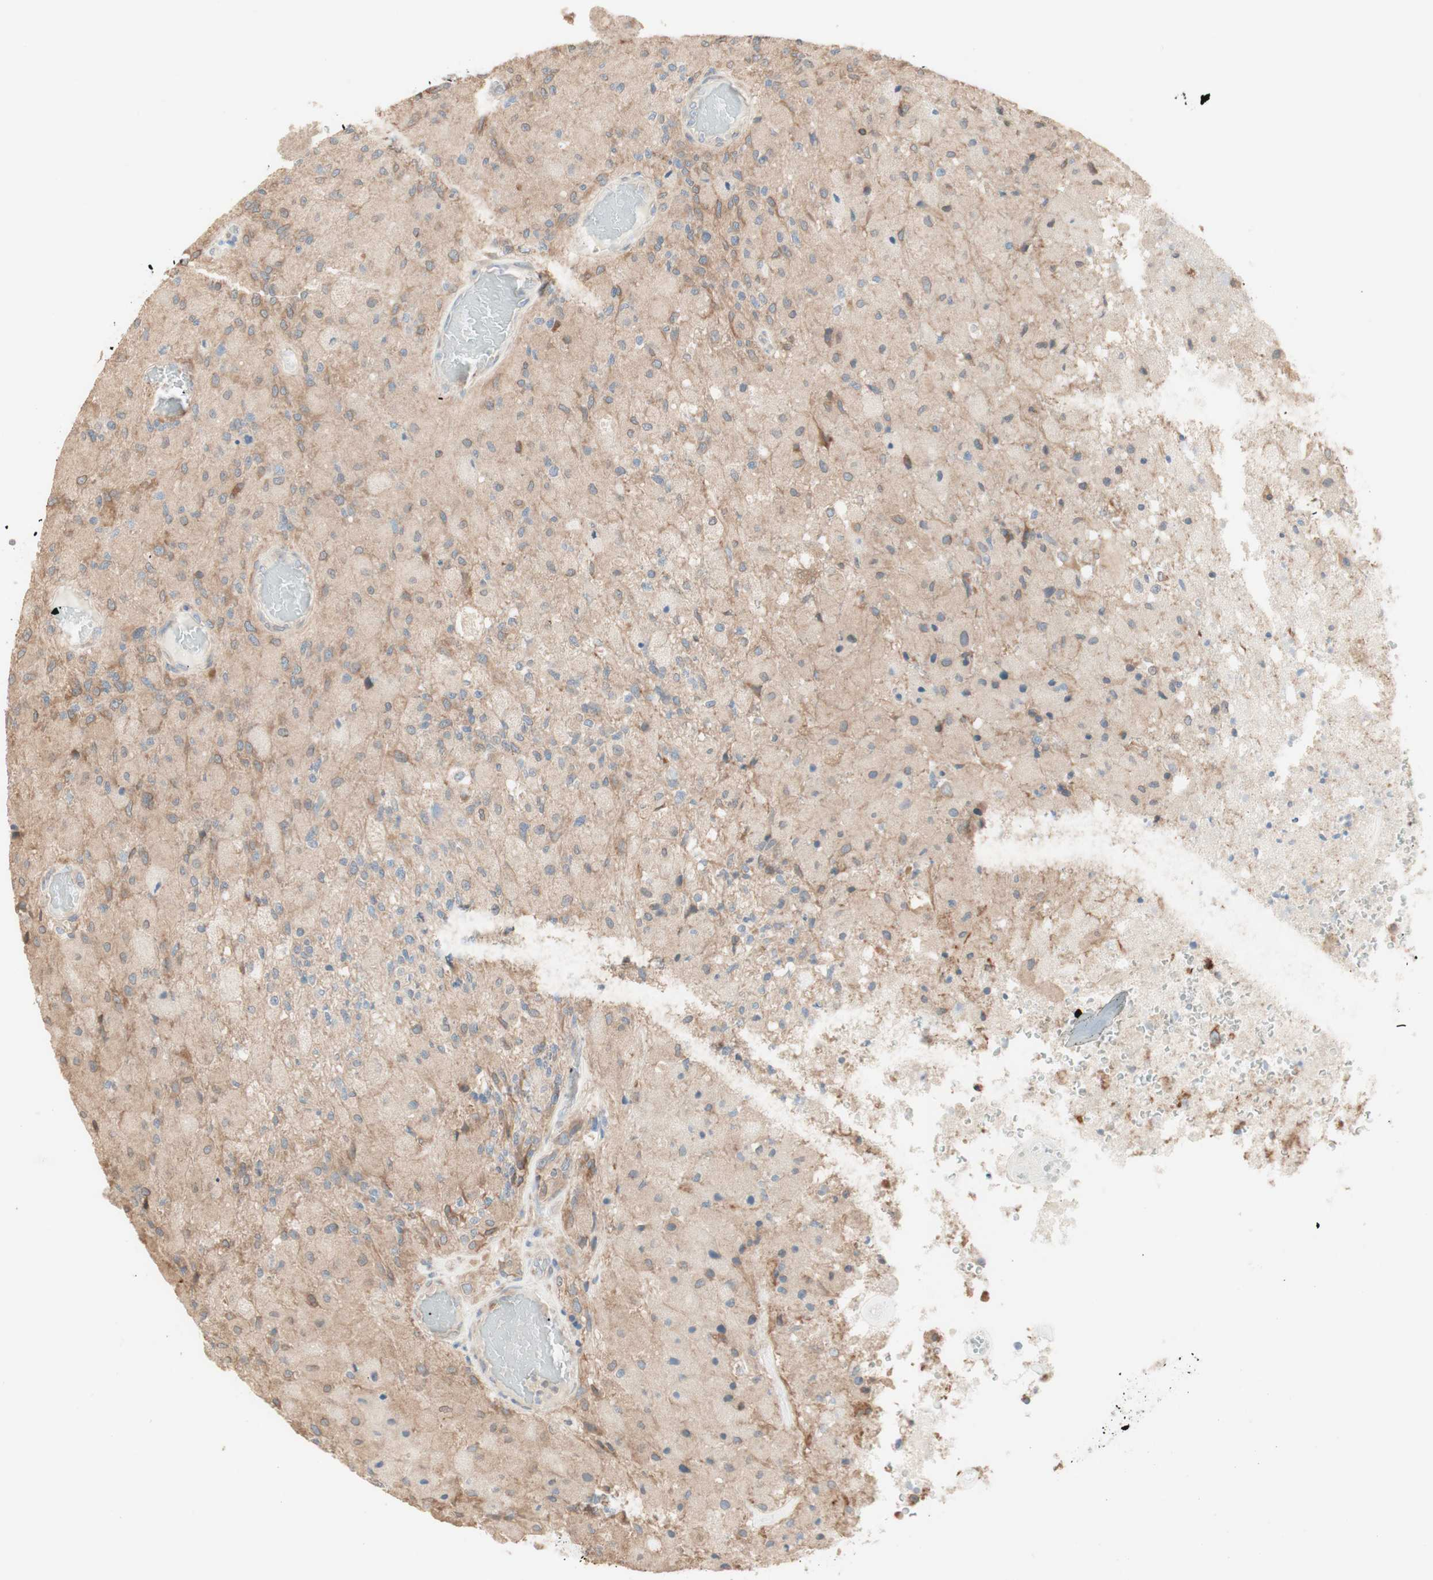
{"staining": {"intensity": "weak", "quantity": "25%-75%", "location": "cytoplasmic/membranous"}, "tissue": "glioma", "cell_type": "Tumor cells", "image_type": "cancer", "snomed": [{"axis": "morphology", "description": "Normal tissue, NOS"}, {"axis": "morphology", "description": "Glioma, malignant, High grade"}, {"axis": "topography", "description": "Cerebral cortex"}], "caption": "Malignant glioma (high-grade) stained with immunohistochemistry (IHC) displays weak cytoplasmic/membranous positivity in about 25%-75% of tumor cells.", "gene": "COMT", "patient": {"sex": "male", "age": 77}}